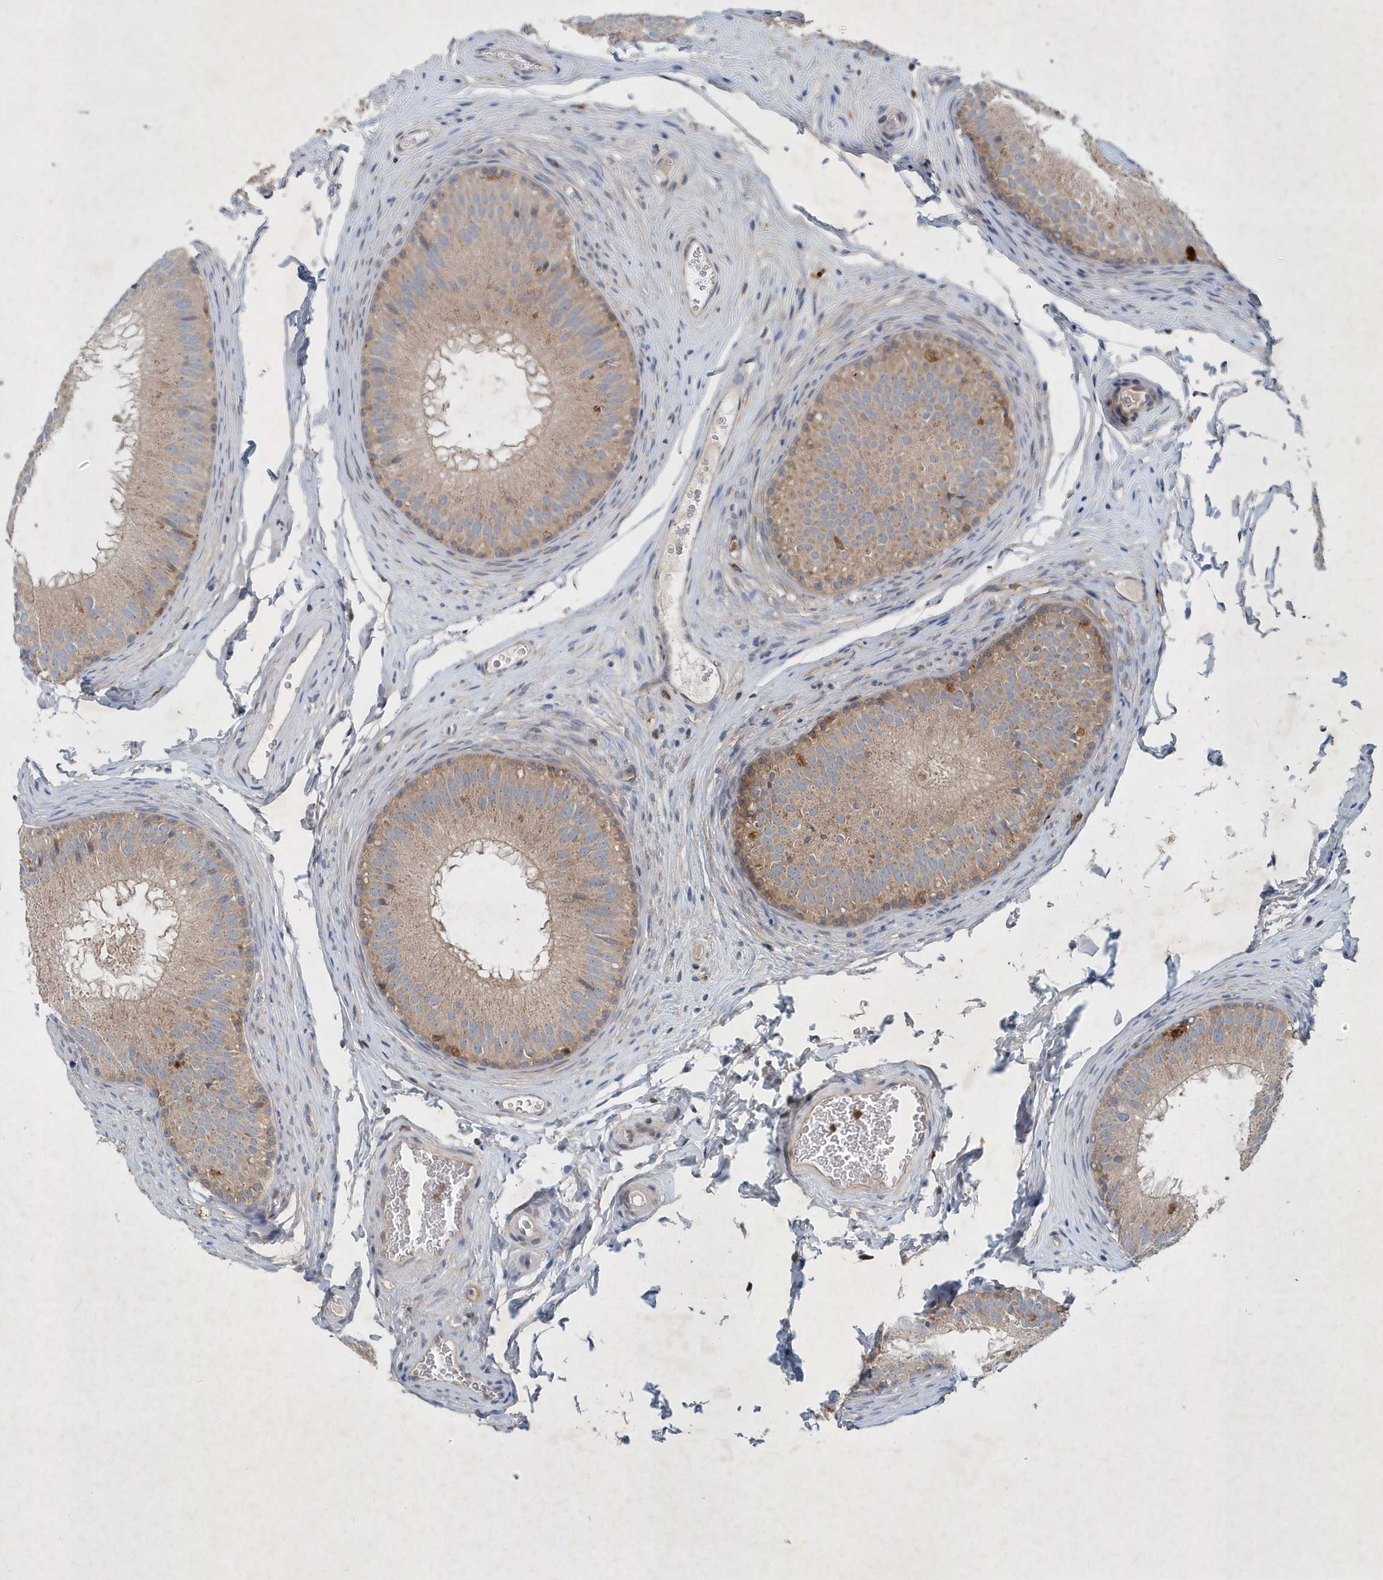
{"staining": {"intensity": "weak", "quantity": "25%-75%", "location": "cytoplasmic/membranous"}, "tissue": "epididymis", "cell_type": "Glandular cells", "image_type": "normal", "snomed": [{"axis": "morphology", "description": "Normal tissue, NOS"}, {"axis": "topography", "description": "Epididymis"}], "caption": "About 25%-75% of glandular cells in normal epididymis show weak cytoplasmic/membranous protein expression as visualized by brown immunohistochemical staining.", "gene": "P2RY10", "patient": {"sex": "male", "age": 32}}